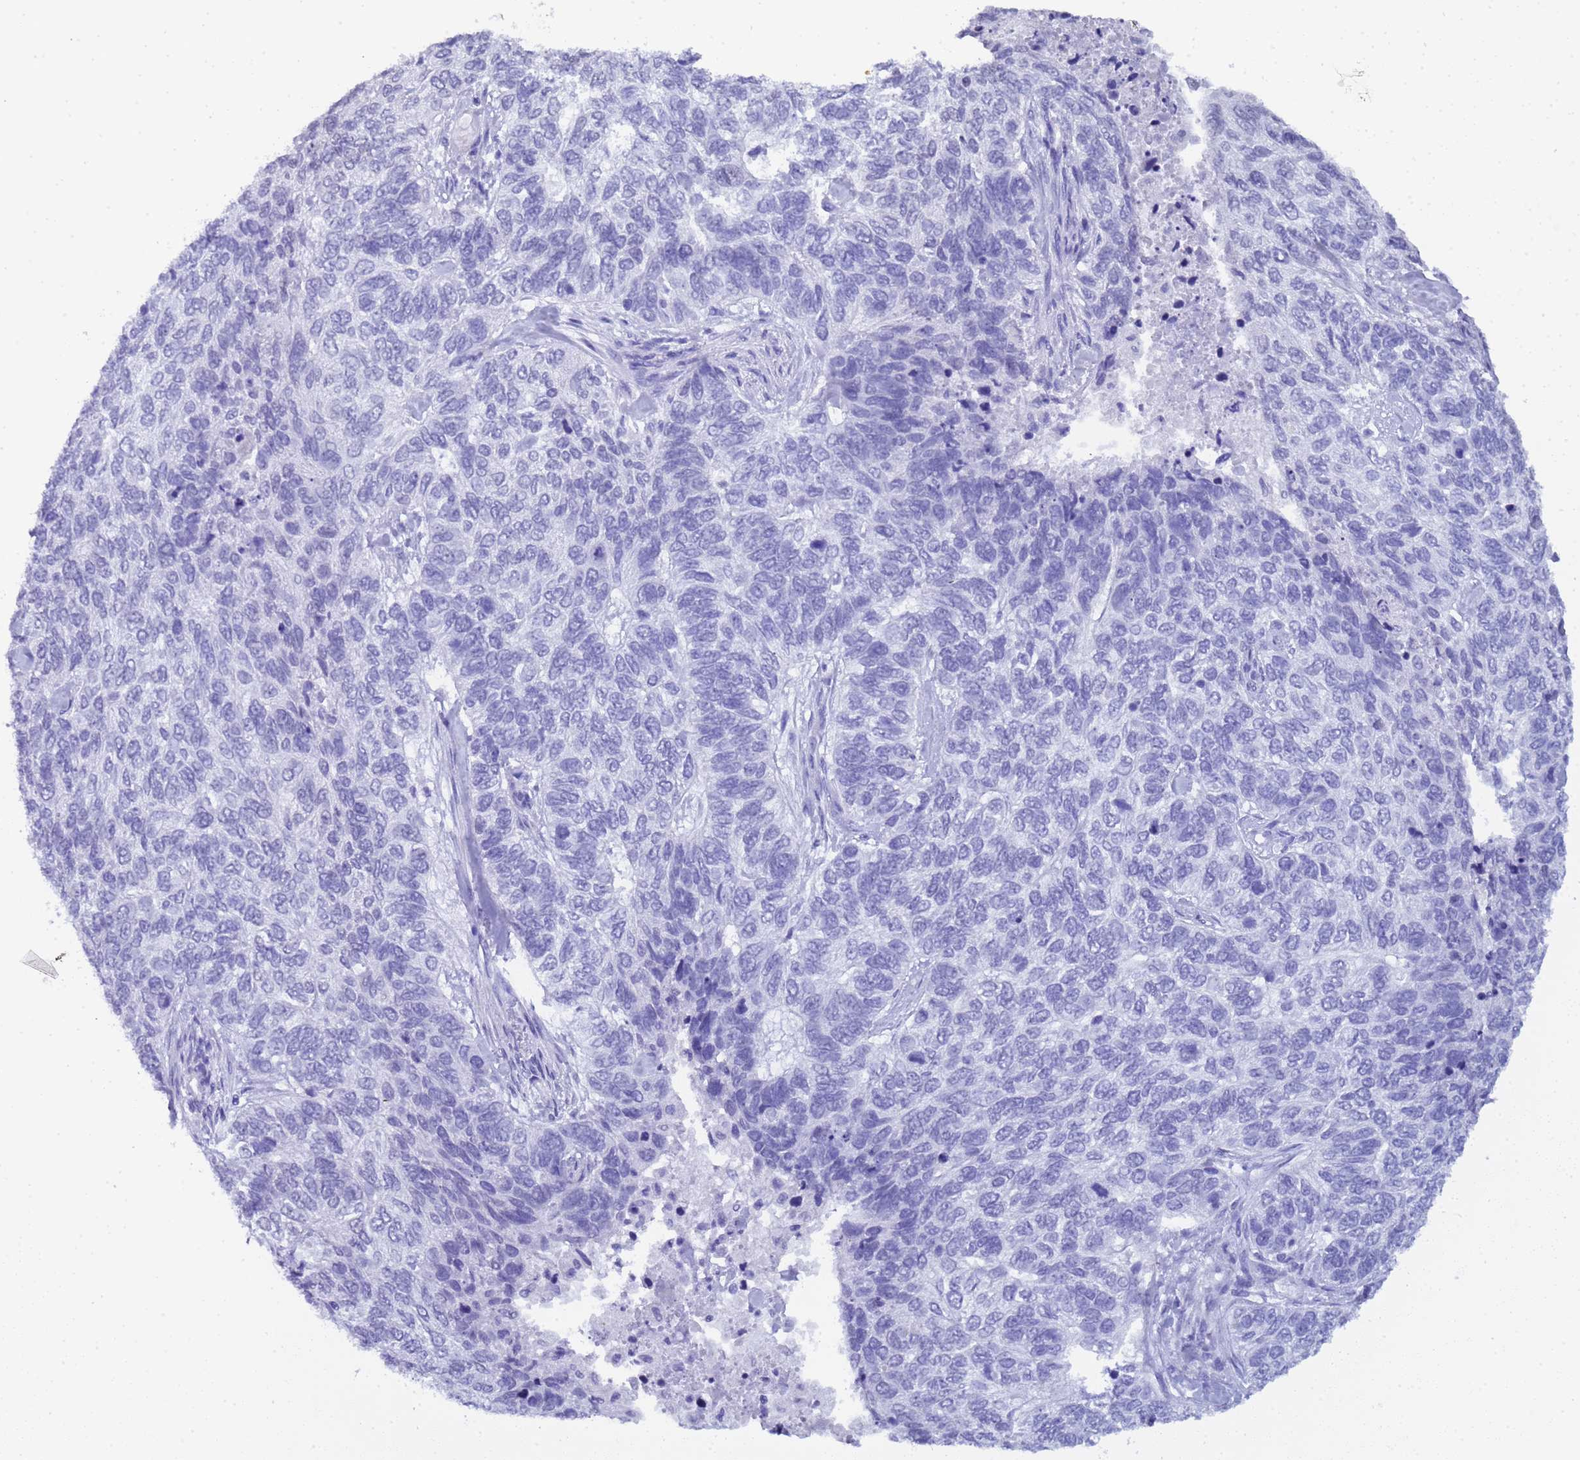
{"staining": {"intensity": "negative", "quantity": "none", "location": "none"}, "tissue": "skin cancer", "cell_type": "Tumor cells", "image_type": "cancer", "snomed": [{"axis": "morphology", "description": "Basal cell carcinoma"}, {"axis": "topography", "description": "Skin"}], "caption": "This is an immunohistochemistry (IHC) image of skin basal cell carcinoma. There is no expression in tumor cells.", "gene": "CTRC", "patient": {"sex": "female", "age": 65}}